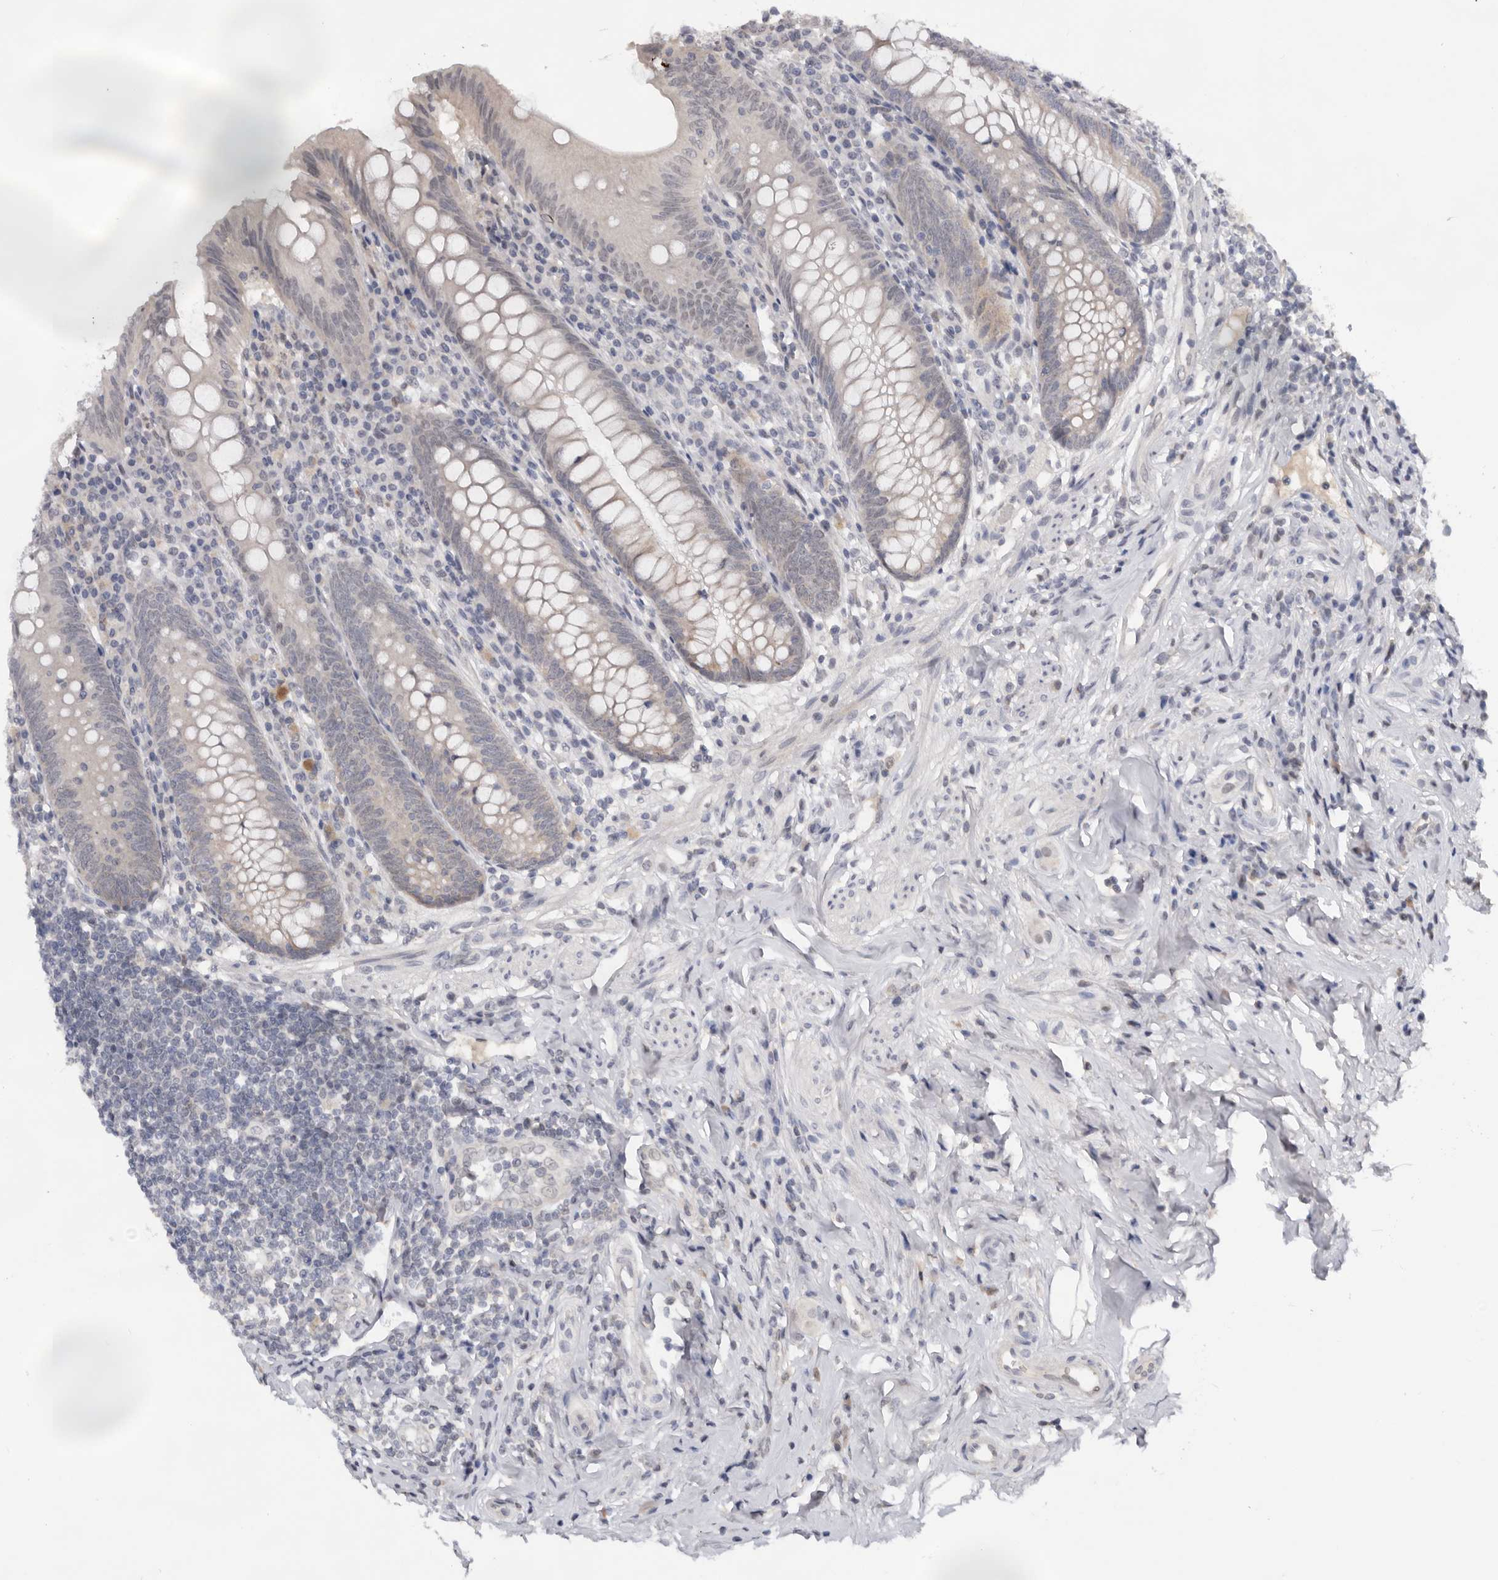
{"staining": {"intensity": "weak", "quantity": "25%-75%", "location": "nuclear"}, "tissue": "appendix", "cell_type": "Glandular cells", "image_type": "normal", "snomed": [{"axis": "morphology", "description": "Normal tissue, NOS"}, {"axis": "topography", "description": "Appendix"}], "caption": "This is an image of immunohistochemistry (IHC) staining of benign appendix, which shows weak expression in the nuclear of glandular cells.", "gene": "BRCA2", "patient": {"sex": "female", "age": 54}}